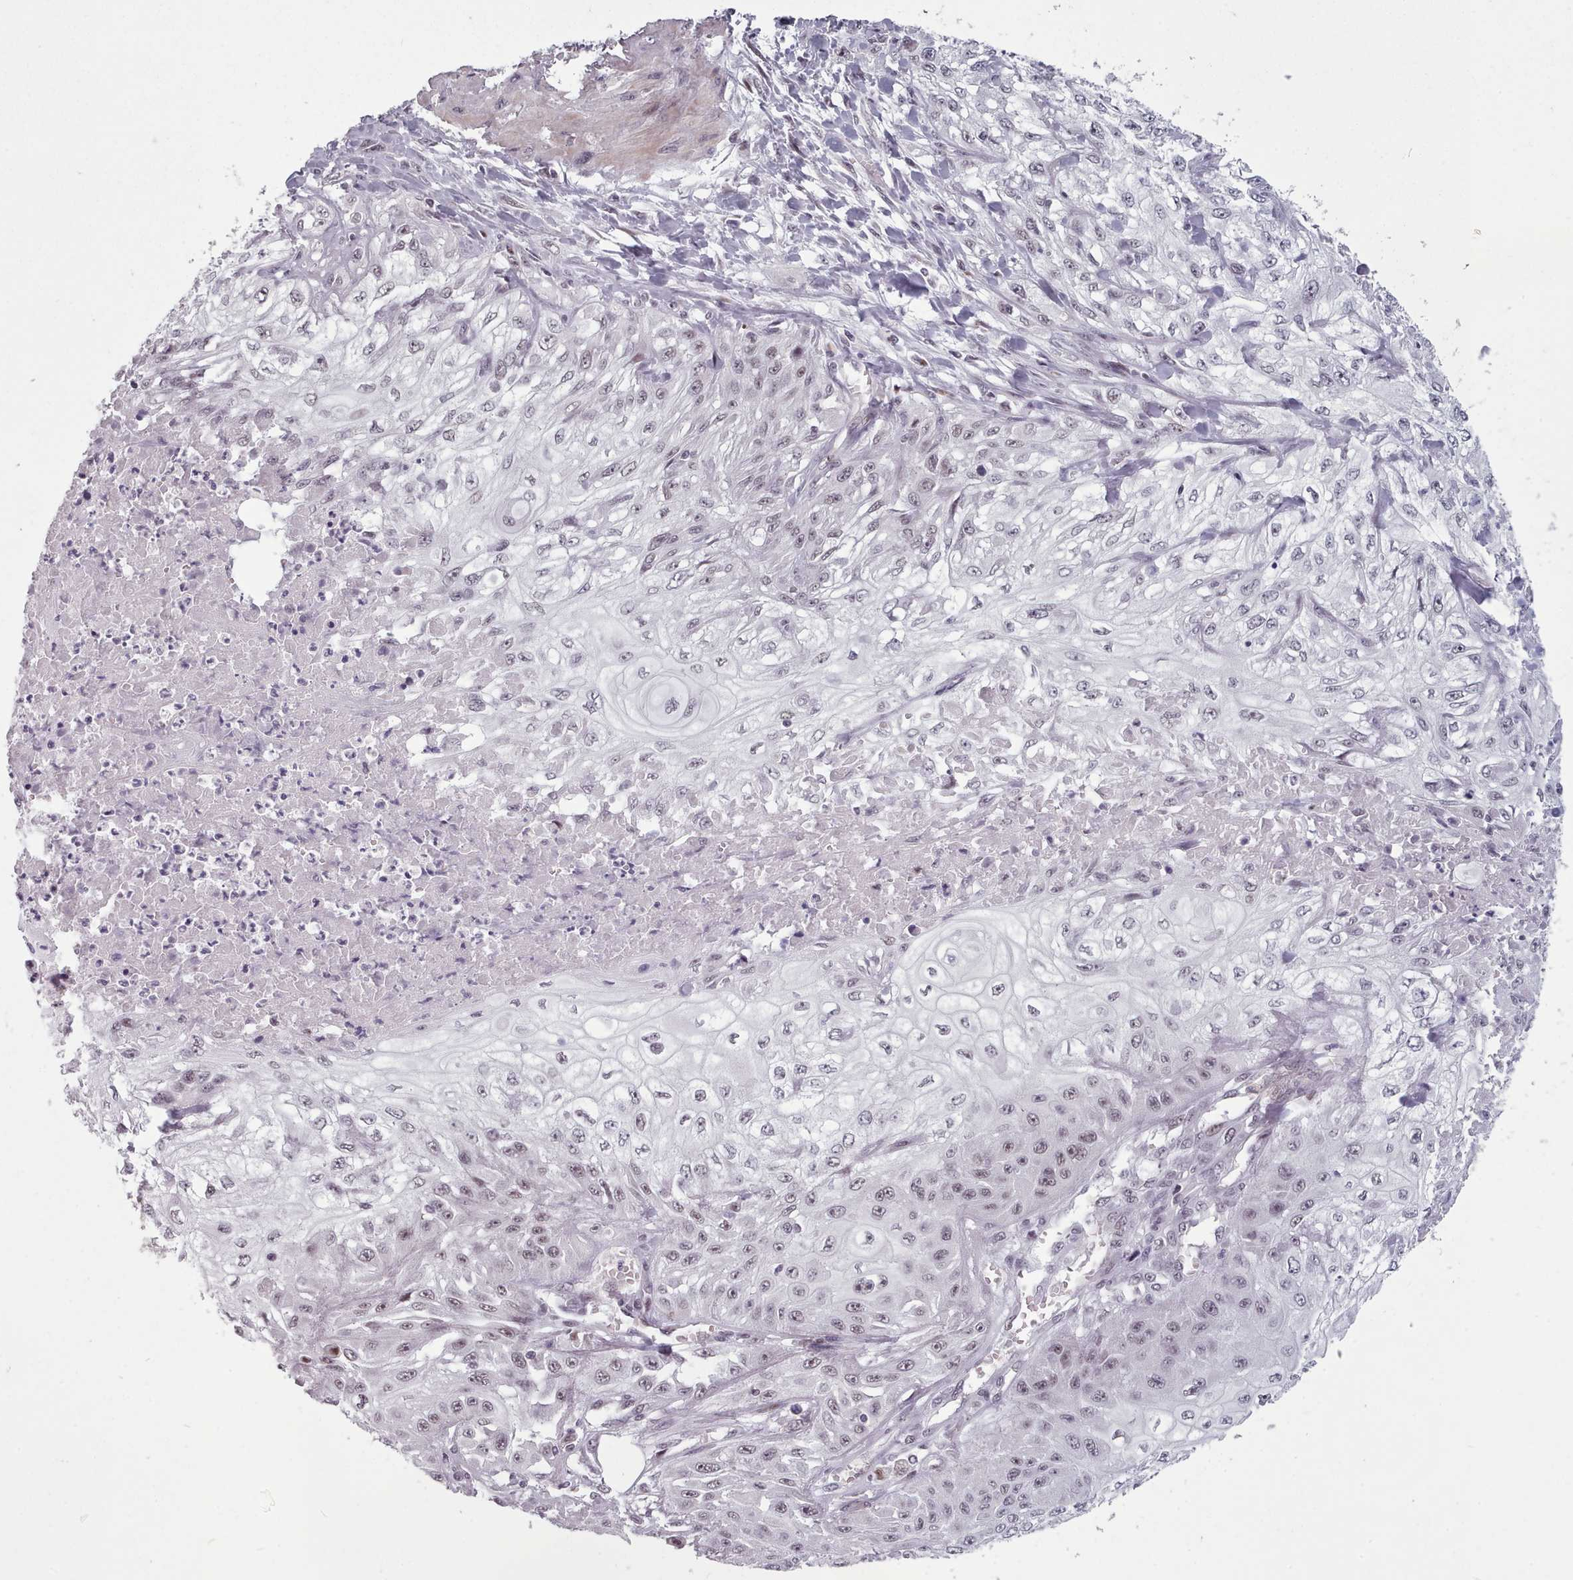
{"staining": {"intensity": "negative", "quantity": "none", "location": "none"}, "tissue": "skin cancer", "cell_type": "Tumor cells", "image_type": "cancer", "snomed": [{"axis": "morphology", "description": "Squamous cell carcinoma, NOS"}, {"axis": "morphology", "description": "Squamous cell carcinoma, metastatic, NOS"}, {"axis": "topography", "description": "Skin"}, {"axis": "topography", "description": "Lymph node"}], "caption": "Tumor cells are negative for protein expression in human skin squamous cell carcinoma. (DAB IHC visualized using brightfield microscopy, high magnification).", "gene": "SRSF9", "patient": {"sex": "male", "age": 75}}